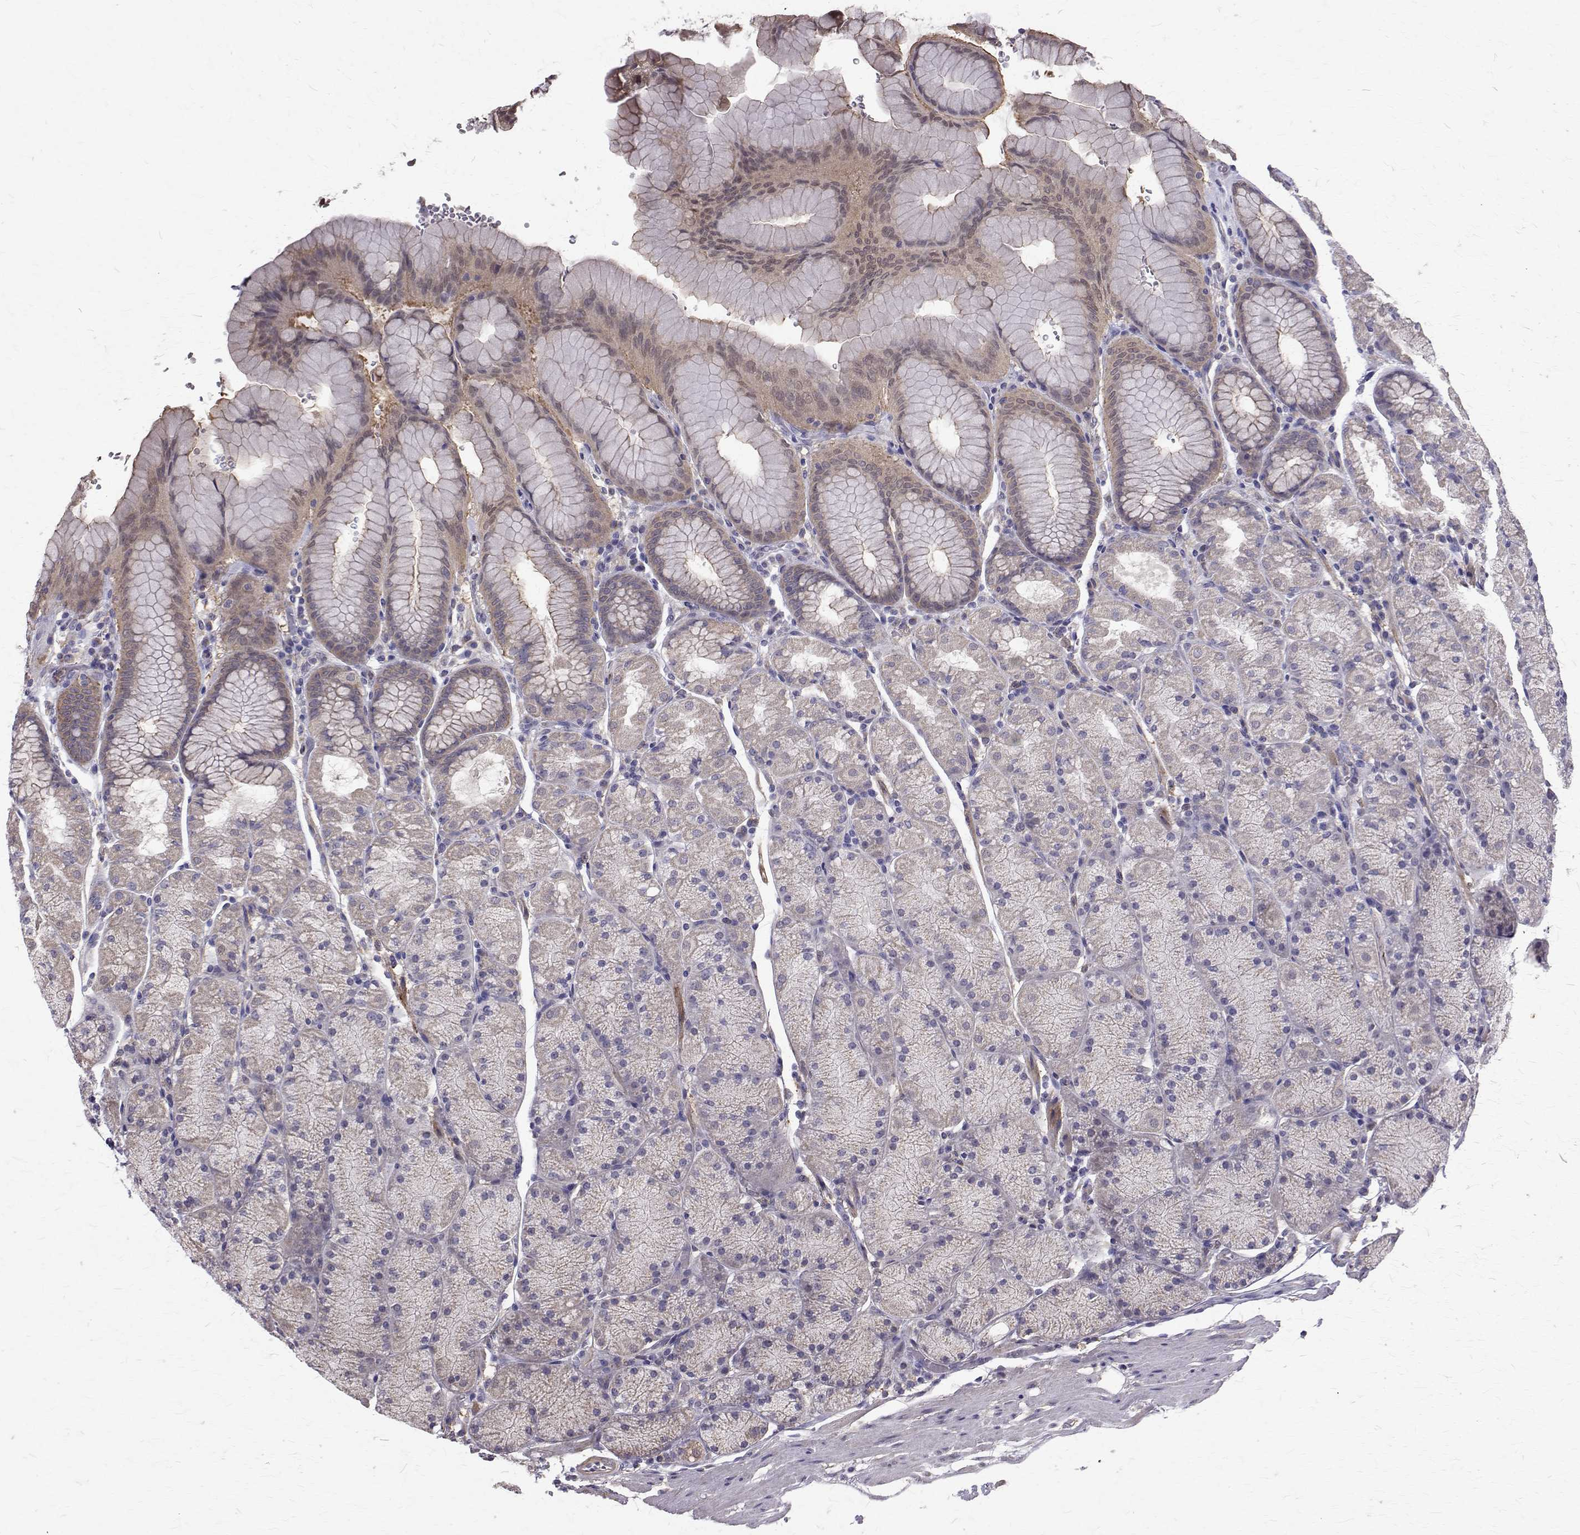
{"staining": {"intensity": "weak", "quantity": "<25%", "location": "cytoplasmic/membranous,nuclear"}, "tissue": "stomach", "cell_type": "Glandular cells", "image_type": "normal", "snomed": [{"axis": "morphology", "description": "Normal tissue, NOS"}, {"axis": "topography", "description": "Stomach, upper"}, {"axis": "topography", "description": "Stomach"}], "caption": "Stomach was stained to show a protein in brown. There is no significant staining in glandular cells. Nuclei are stained in blue.", "gene": "CCDC89", "patient": {"sex": "male", "age": 76}}